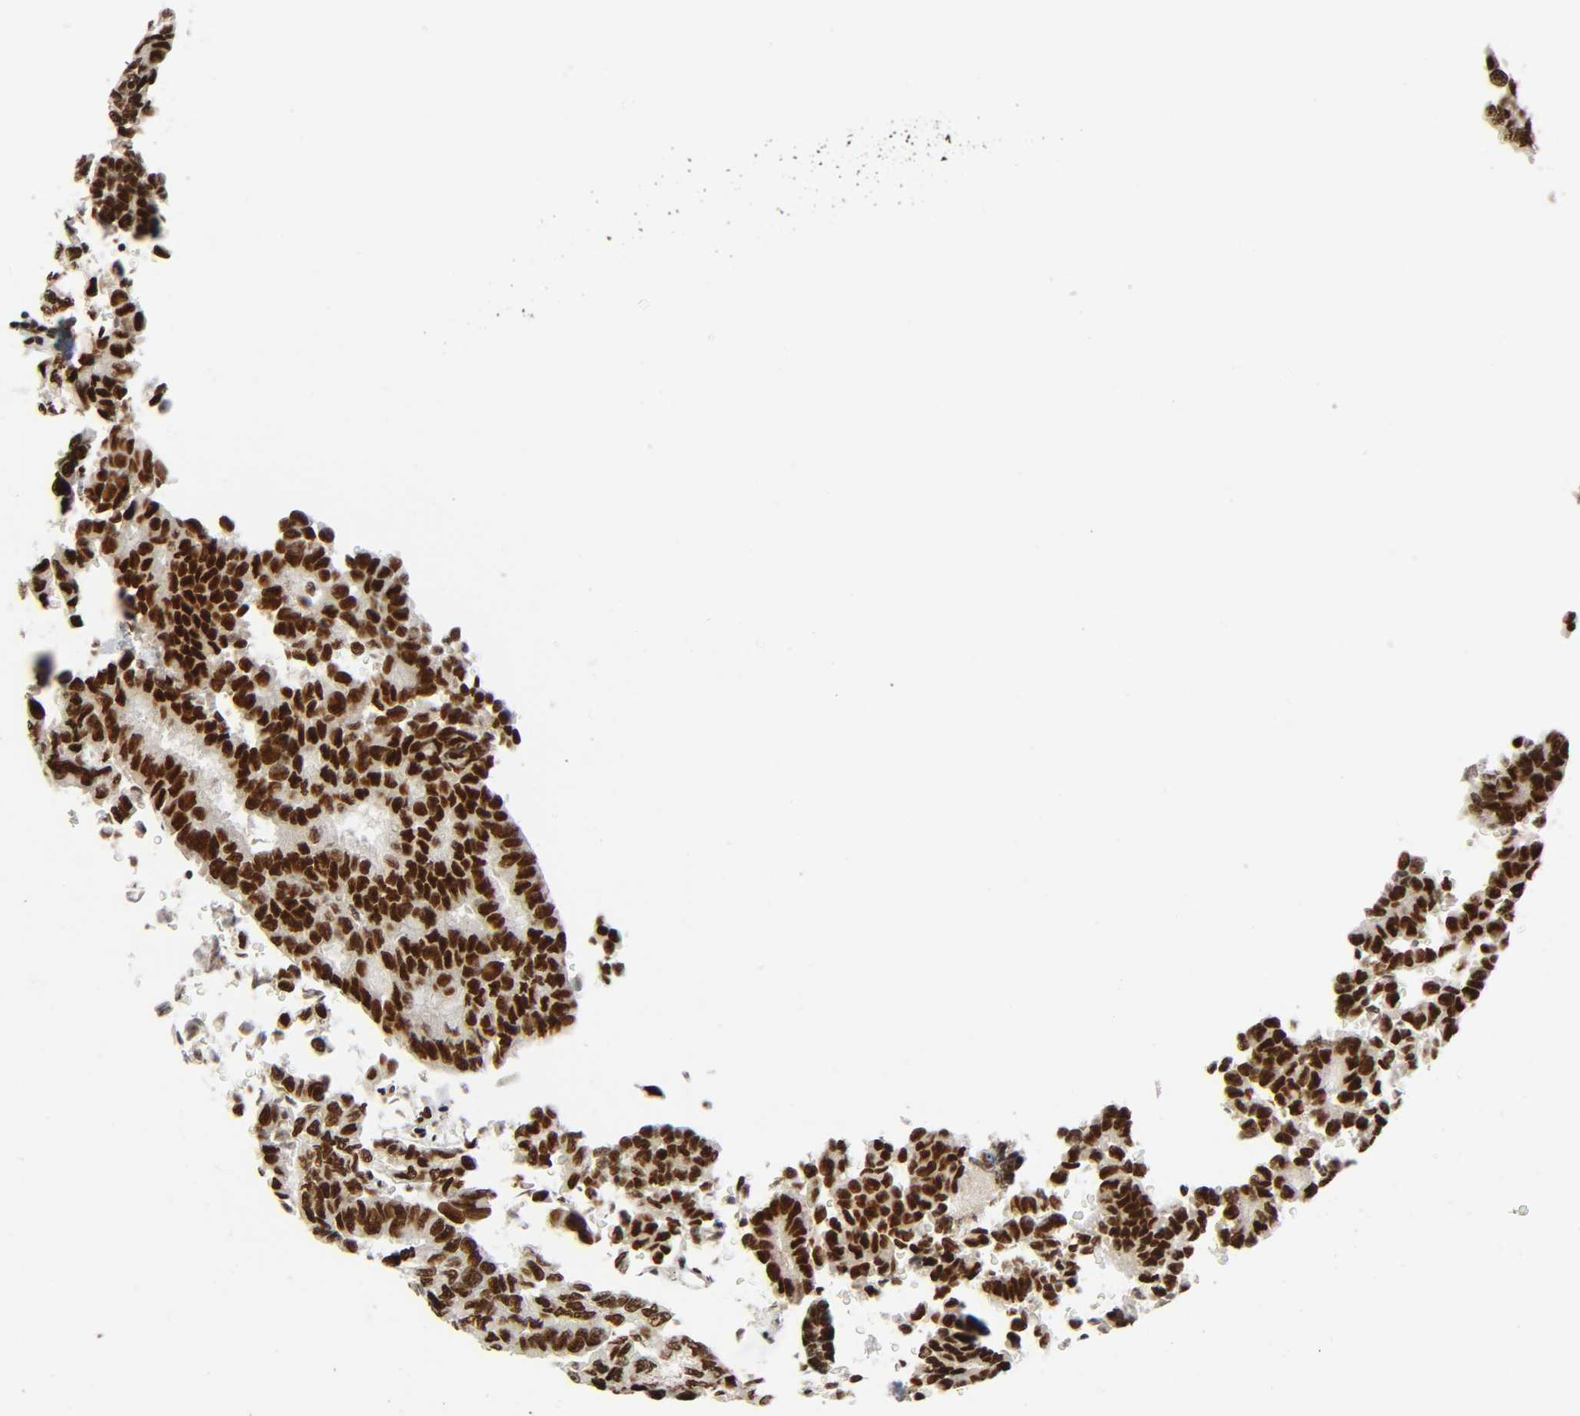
{"staining": {"intensity": "strong", "quantity": ">75%", "location": "nuclear"}, "tissue": "thyroid cancer", "cell_type": "Tumor cells", "image_type": "cancer", "snomed": [{"axis": "morphology", "description": "Papillary adenocarcinoma, NOS"}, {"axis": "topography", "description": "Thyroid gland"}], "caption": "An image of human thyroid papillary adenocarcinoma stained for a protein displays strong nuclear brown staining in tumor cells.", "gene": "CDK9", "patient": {"sex": "female", "age": 35}}